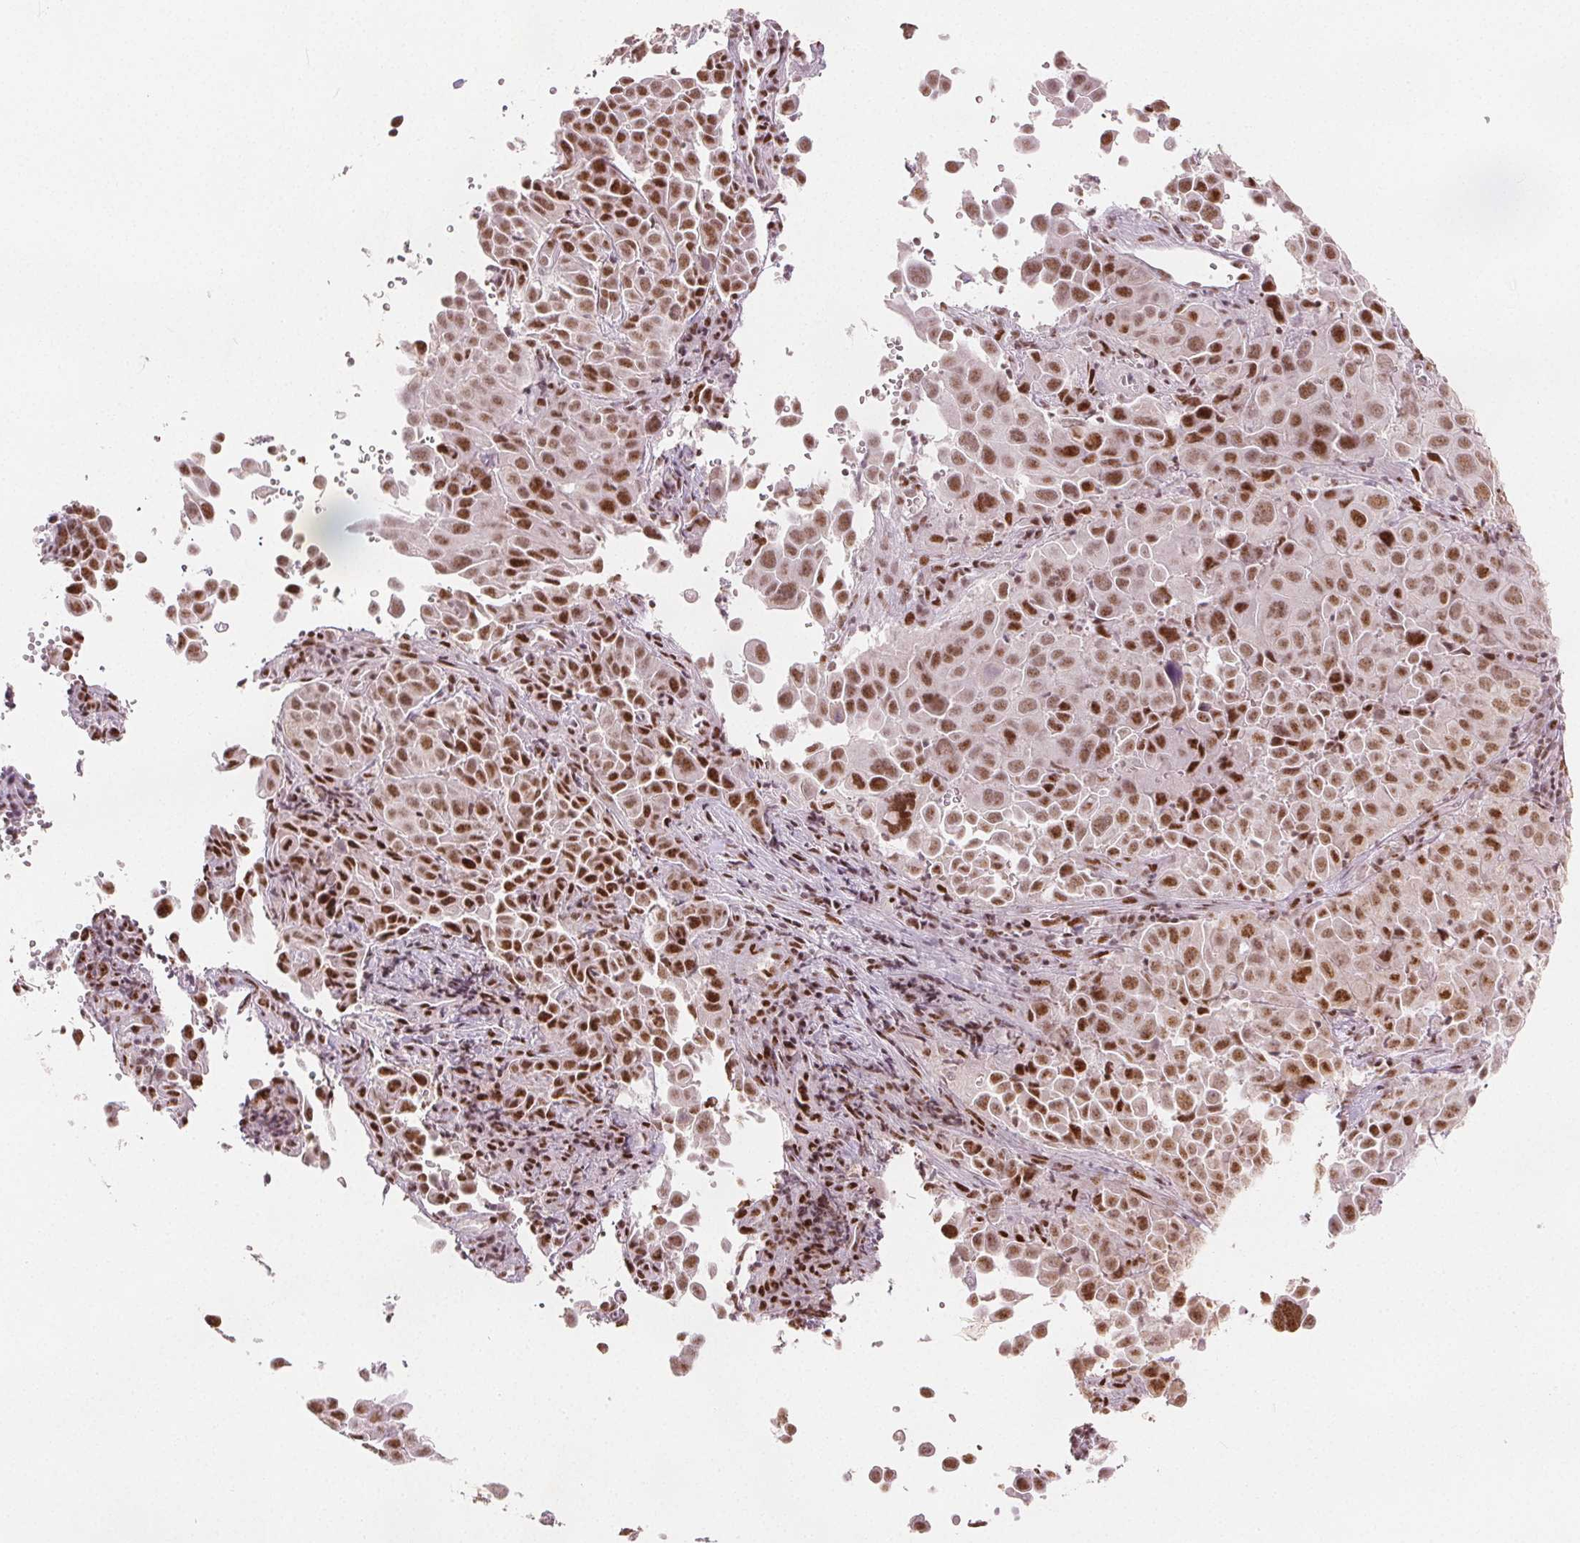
{"staining": {"intensity": "moderate", "quantity": ">75%", "location": "nuclear"}, "tissue": "cervical cancer", "cell_type": "Tumor cells", "image_type": "cancer", "snomed": [{"axis": "morphology", "description": "Squamous cell carcinoma, NOS"}, {"axis": "topography", "description": "Cervix"}], "caption": "Immunohistochemistry of human squamous cell carcinoma (cervical) reveals medium levels of moderate nuclear staining in about >75% of tumor cells. The staining was performed using DAB (3,3'-diaminobenzidine), with brown indicating positive protein expression. Nuclei are stained blue with hematoxylin.", "gene": "ZNF703", "patient": {"sex": "female", "age": 55}}